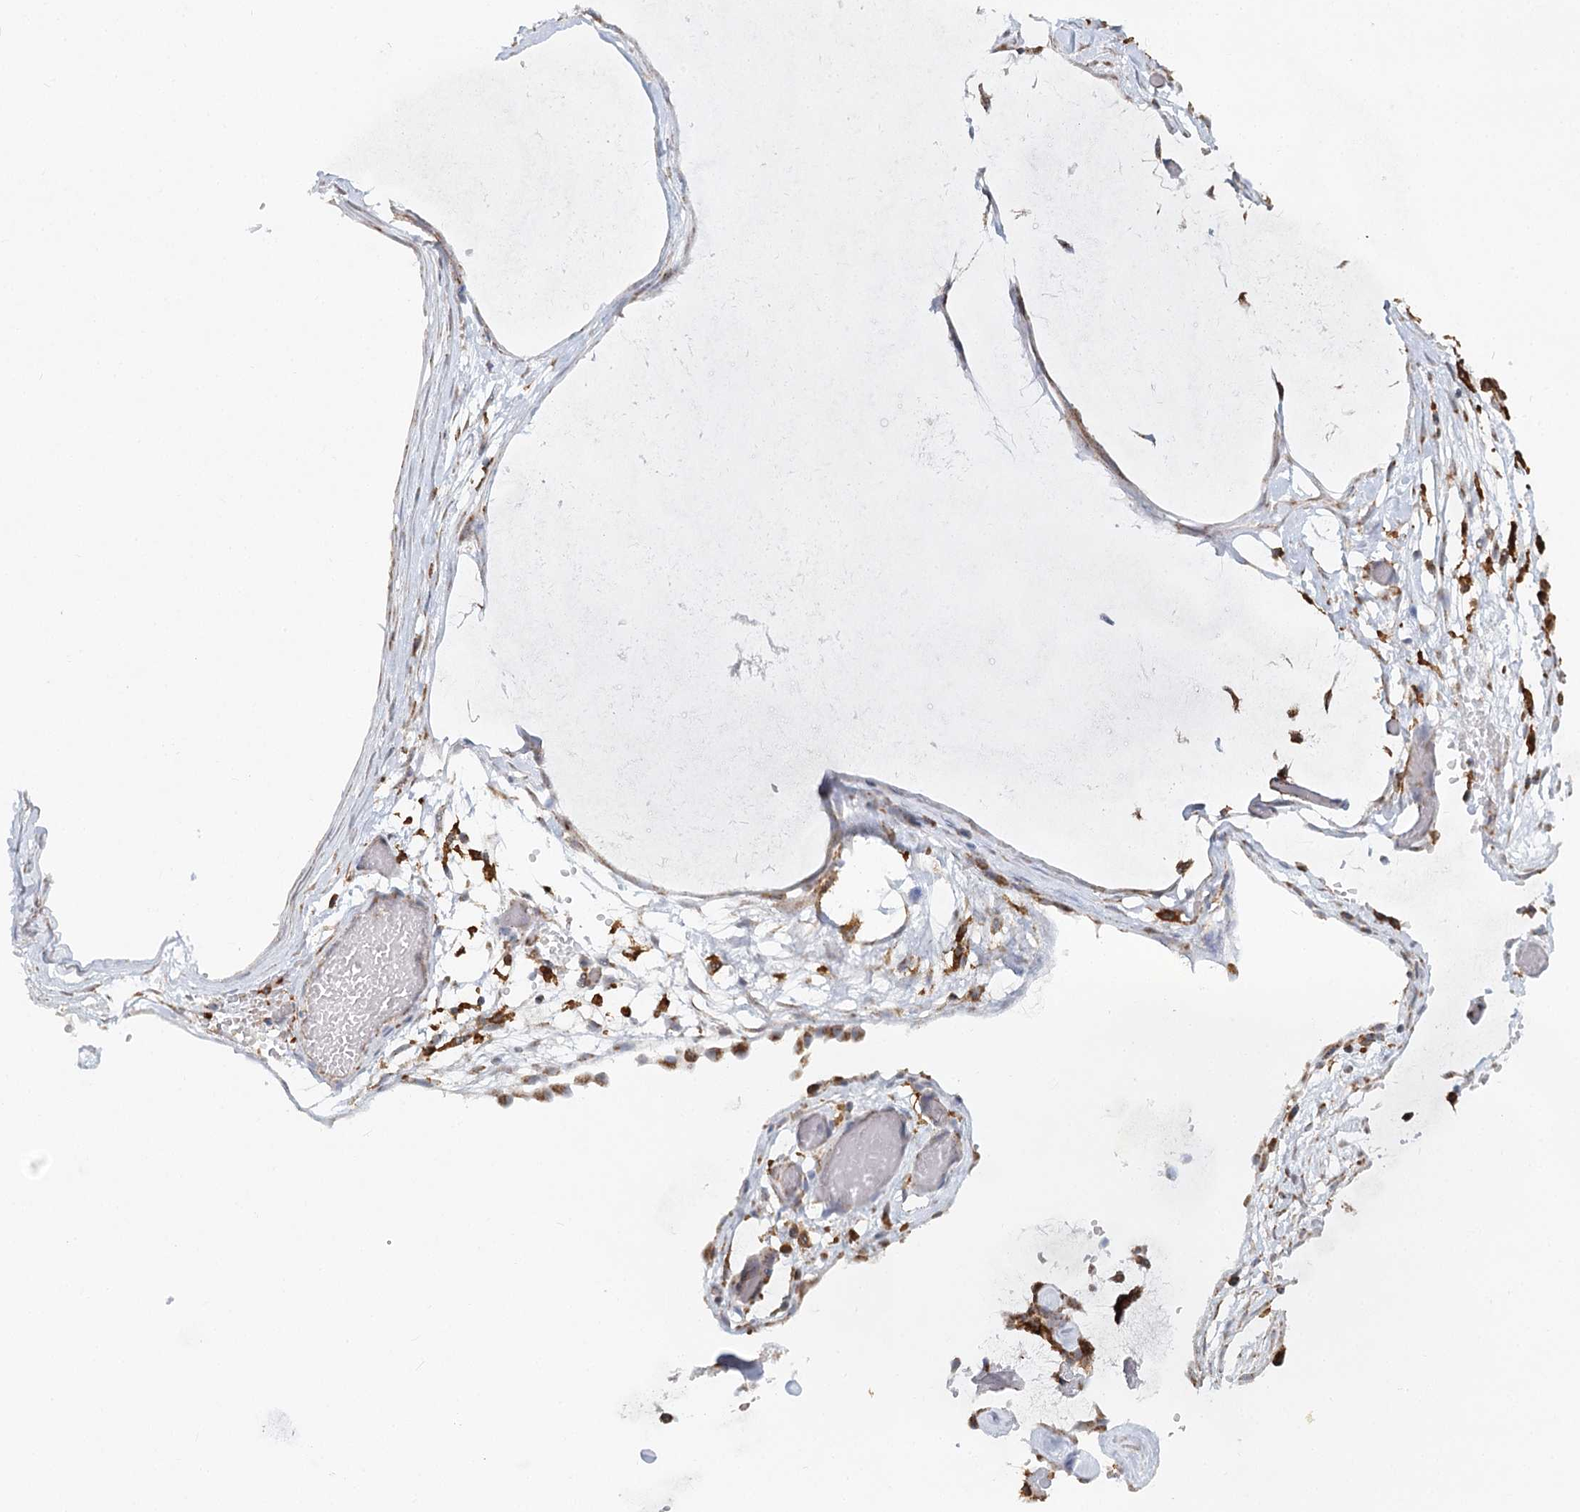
{"staining": {"intensity": "strong", "quantity": ">75%", "location": "cytoplasmic/membranous"}, "tissue": "ovarian cancer", "cell_type": "Tumor cells", "image_type": "cancer", "snomed": [{"axis": "morphology", "description": "Cystadenocarcinoma, mucinous, NOS"}, {"axis": "topography", "description": "Ovary"}], "caption": "Immunohistochemical staining of human mucinous cystadenocarcinoma (ovarian) displays strong cytoplasmic/membranous protein staining in about >75% of tumor cells.", "gene": "TAS1R1", "patient": {"sex": "female", "age": 39}}